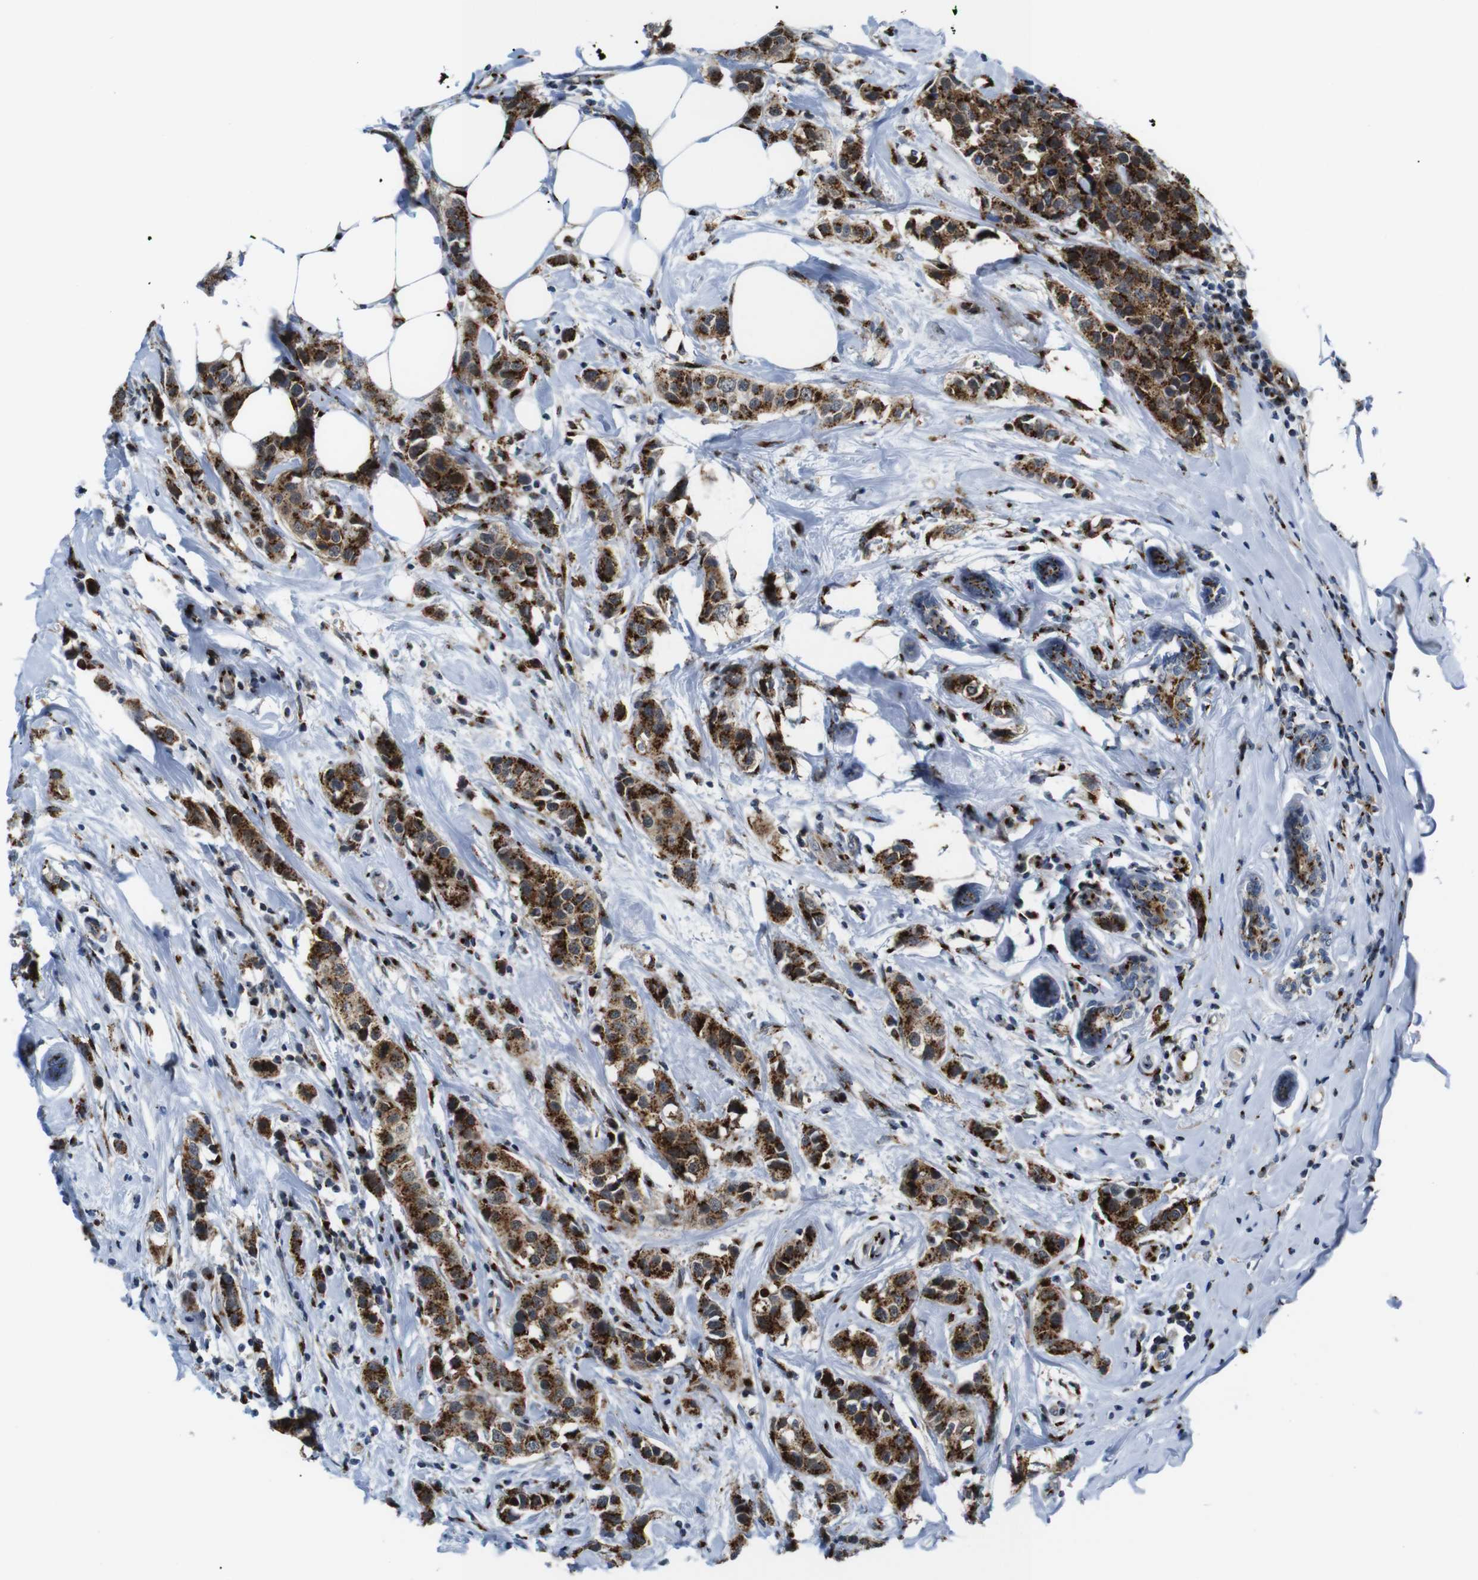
{"staining": {"intensity": "strong", "quantity": ">75%", "location": "cytoplasmic/membranous"}, "tissue": "breast cancer", "cell_type": "Tumor cells", "image_type": "cancer", "snomed": [{"axis": "morphology", "description": "Normal tissue, NOS"}, {"axis": "morphology", "description": "Duct carcinoma"}, {"axis": "topography", "description": "Breast"}], "caption": "Infiltrating ductal carcinoma (breast) tissue shows strong cytoplasmic/membranous expression in about >75% of tumor cells, visualized by immunohistochemistry. (Brightfield microscopy of DAB IHC at high magnification).", "gene": "TGOLN2", "patient": {"sex": "female", "age": 50}}